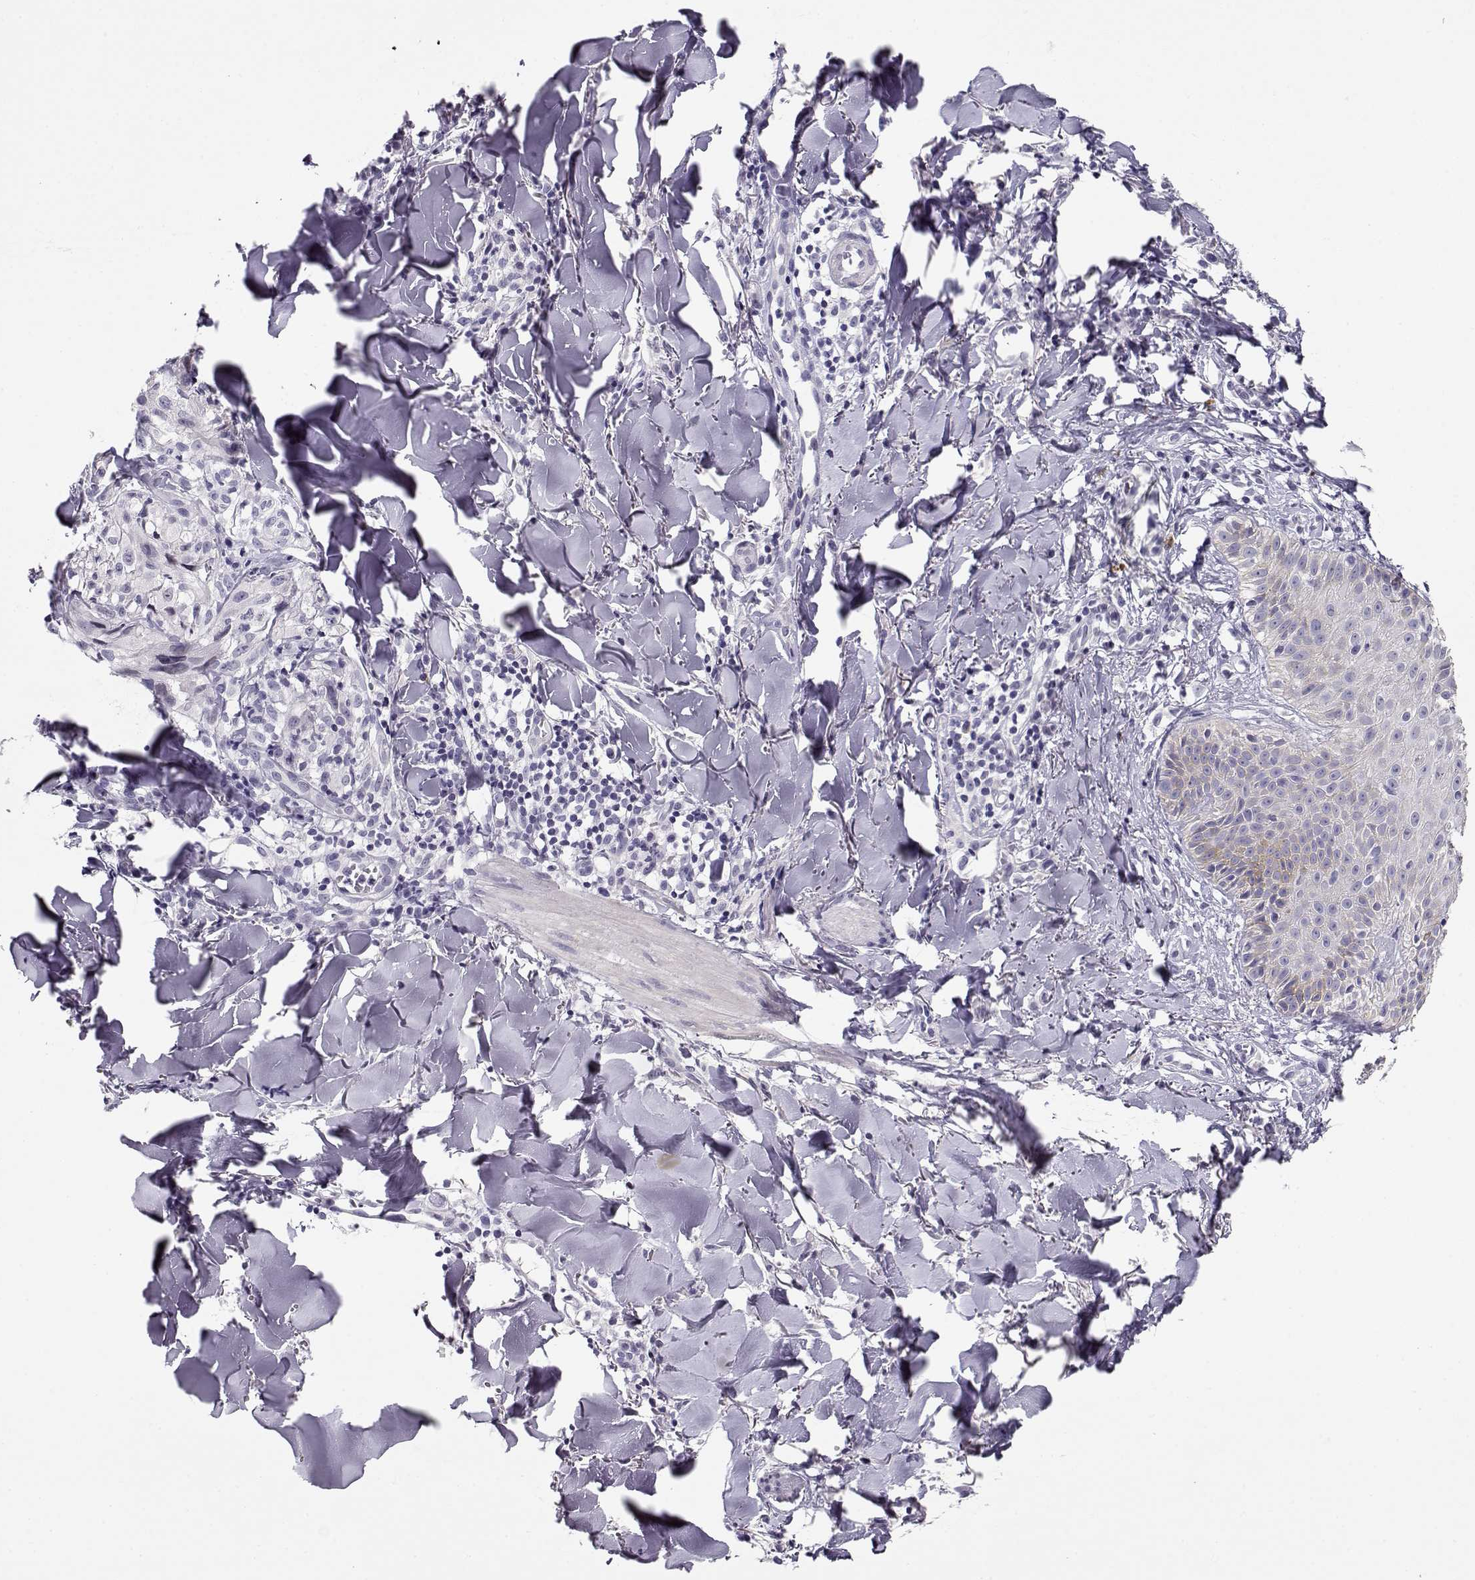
{"staining": {"intensity": "negative", "quantity": "none", "location": "none"}, "tissue": "melanoma", "cell_type": "Tumor cells", "image_type": "cancer", "snomed": [{"axis": "morphology", "description": "Malignant melanoma, NOS"}, {"axis": "topography", "description": "Skin"}], "caption": "Human melanoma stained for a protein using IHC reveals no expression in tumor cells.", "gene": "CRX", "patient": {"sex": "male", "age": 51}}